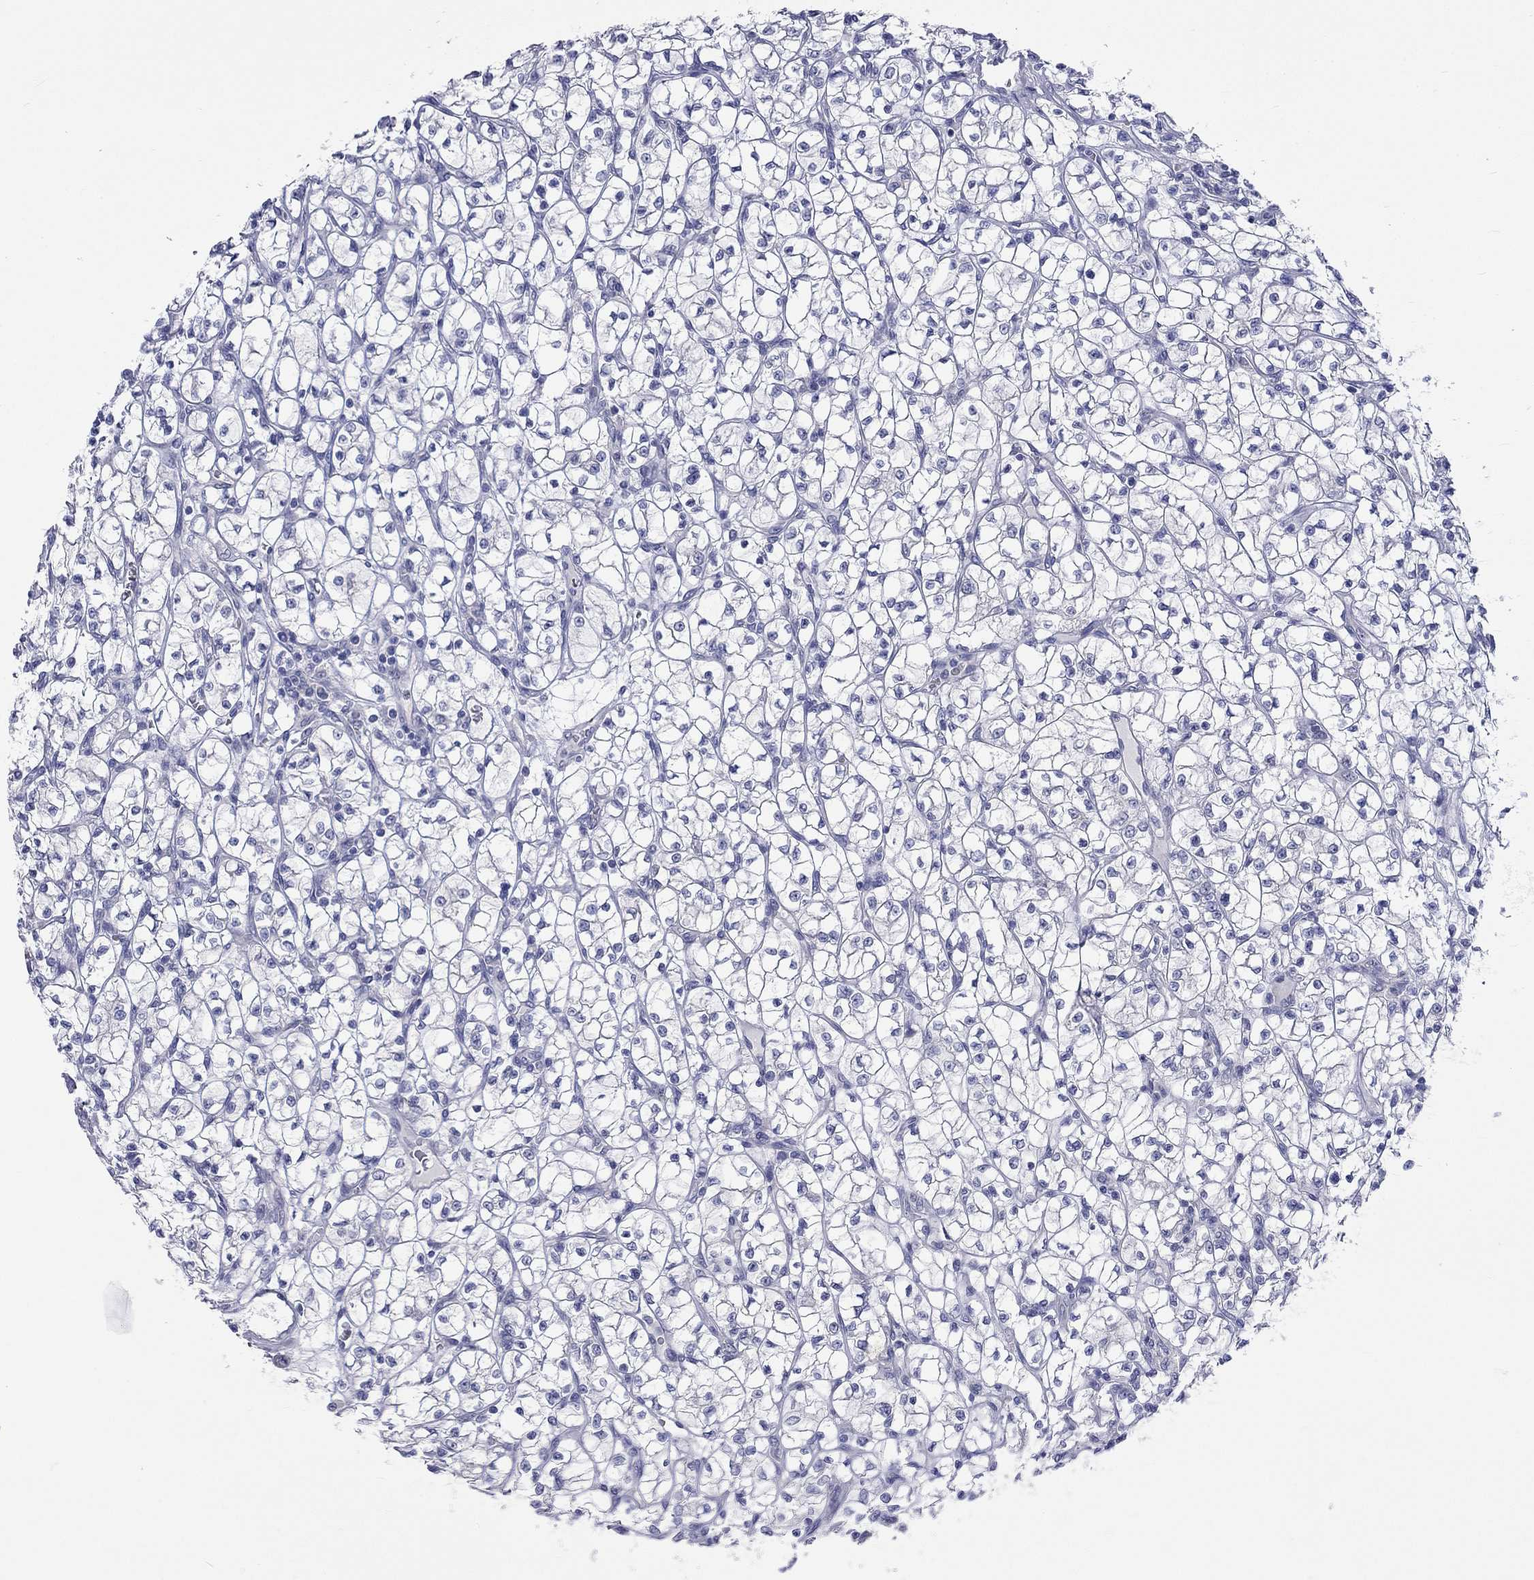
{"staining": {"intensity": "negative", "quantity": "none", "location": "none"}, "tissue": "renal cancer", "cell_type": "Tumor cells", "image_type": "cancer", "snomed": [{"axis": "morphology", "description": "Adenocarcinoma, NOS"}, {"axis": "topography", "description": "Kidney"}], "caption": "DAB (3,3'-diaminobenzidine) immunohistochemical staining of human renal cancer (adenocarcinoma) exhibits no significant positivity in tumor cells.", "gene": "CERS1", "patient": {"sex": "female", "age": 64}}